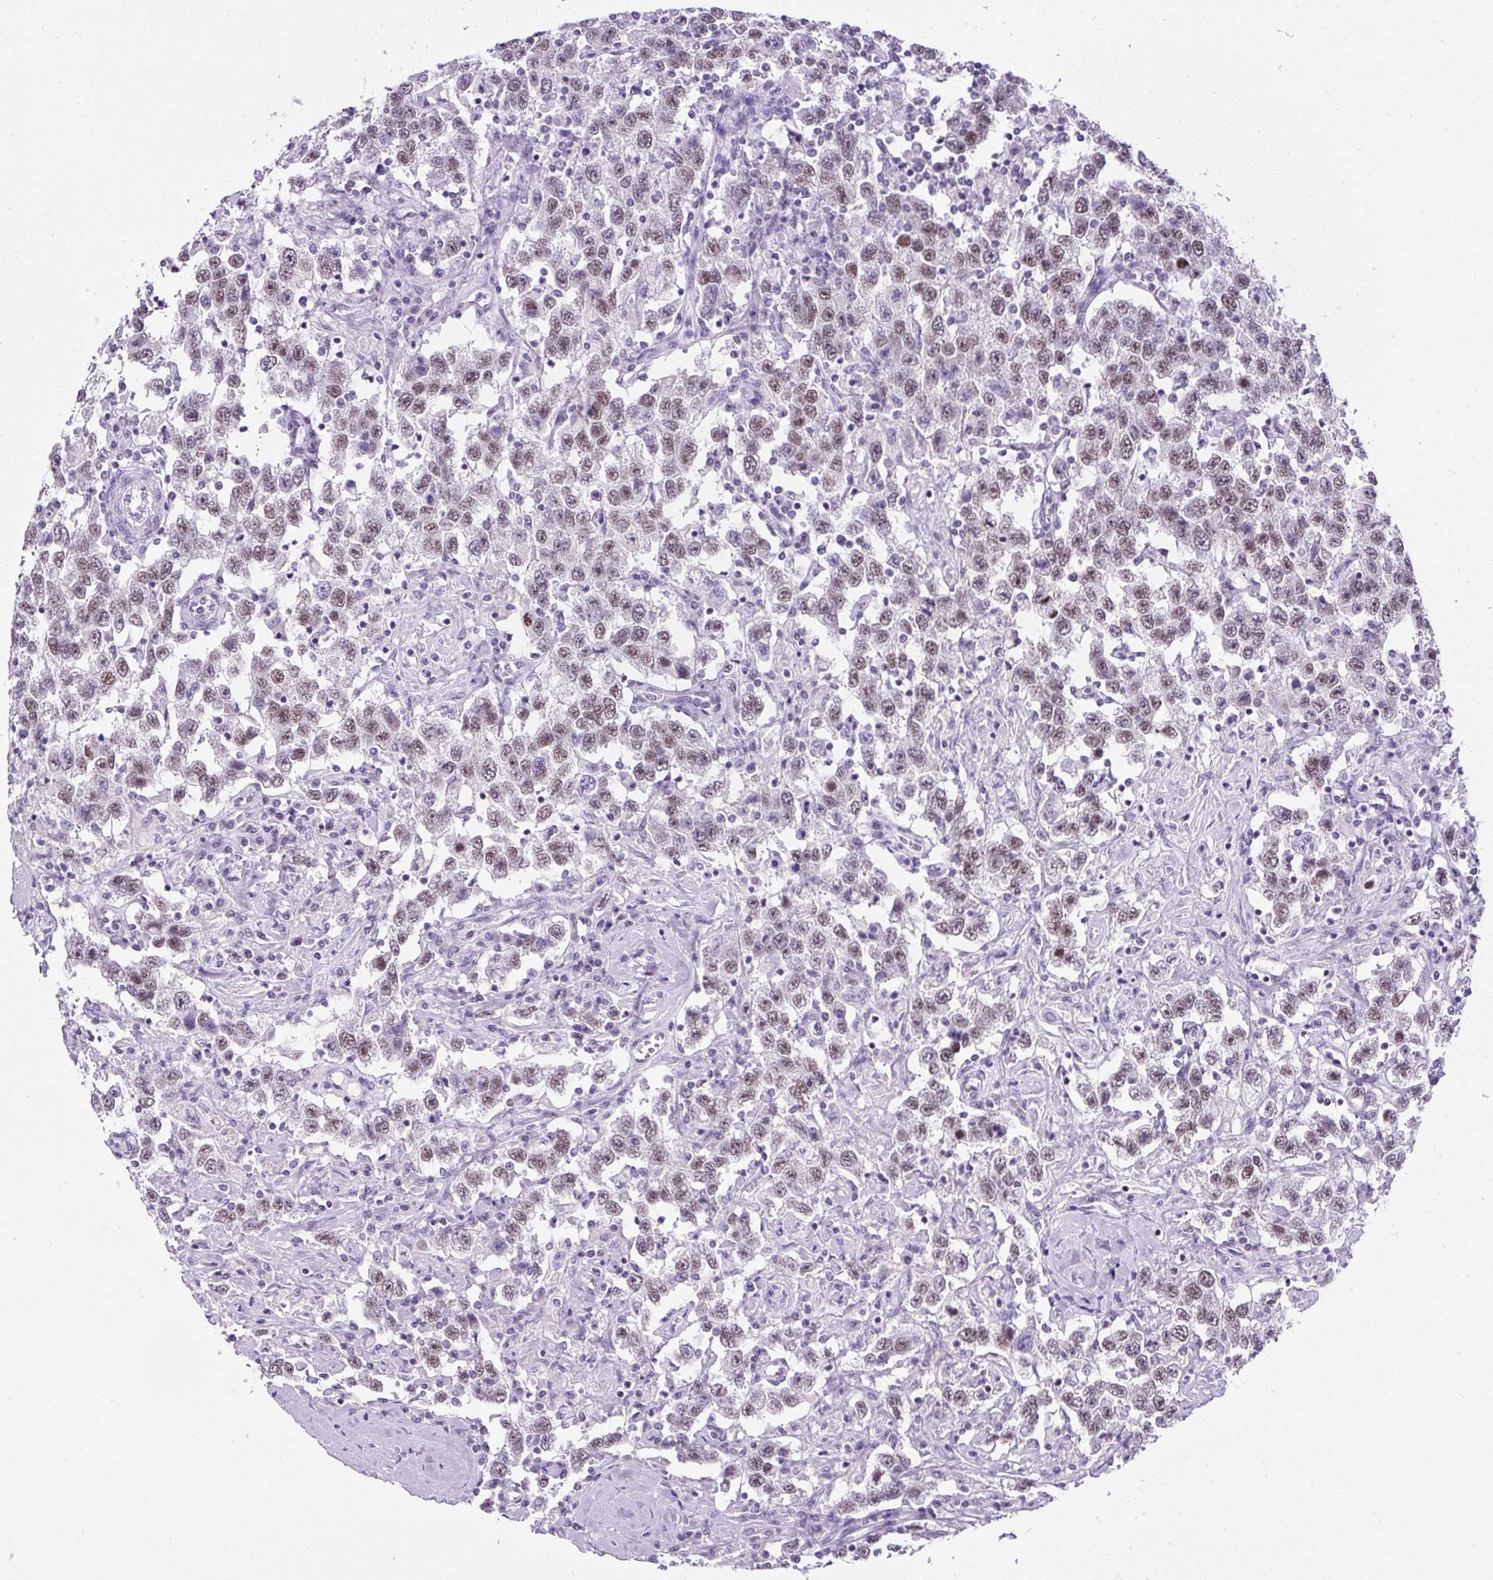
{"staining": {"intensity": "weak", "quantity": ">75%", "location": "nuclear"}, "tissue": "testis cancer", "cell_type": "Tumor cells", "image_type": "cancer", "snomed": [{"axis": "morphology", "description": "Seminoma, NOS"}, {"axis": "topography", "description": "Testis"}], "caption": "This image demonstrates immunohistochemistry staining of testis seminoma, with low weak nuclear staining in about >75% of tumor cells.", "gene": "PLCXD2", "patient": {"sex": "male", "age": 41}}